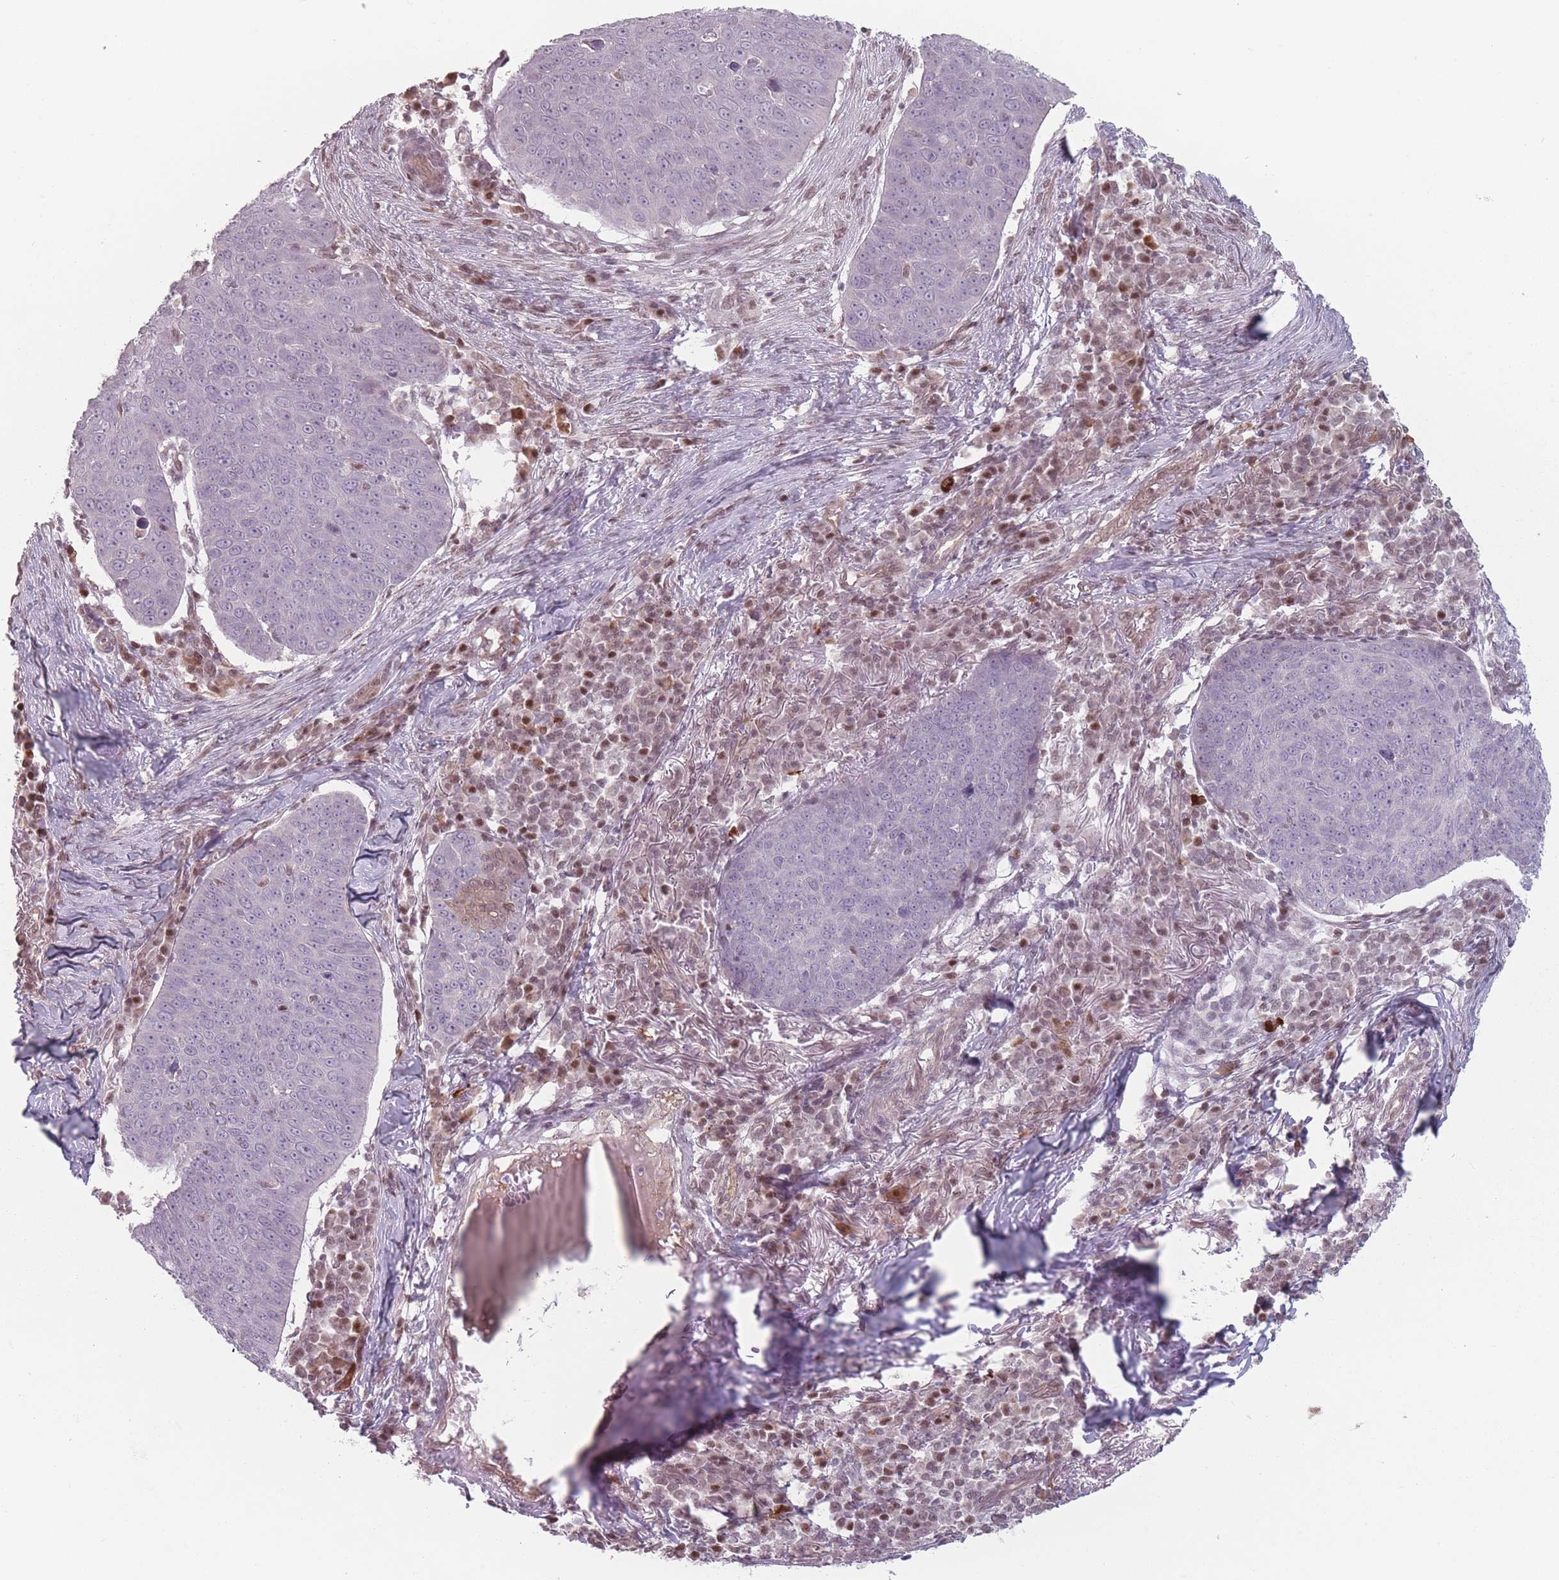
{"staining": {"intensity": "negative", "quantity": "none", "location": "none"}, "tissue": "skin cancer", "cell_type": "Tumor cells", "image_type": "cancer", "snomed": [{"axis": "morphology", "description": "Squamous cell carcinoma, NOS"}, {"axis": "topography", "description": "Skin"}], "caption": "An immunohistochemistry histopathology image of squamous cell carcinoma (skin) is shown. There is no staining in tumor cells of squamous cell carcinoma (skin).", "gene": "SH3BGRL2", "patient": {"sex": "male", "age": 71}}